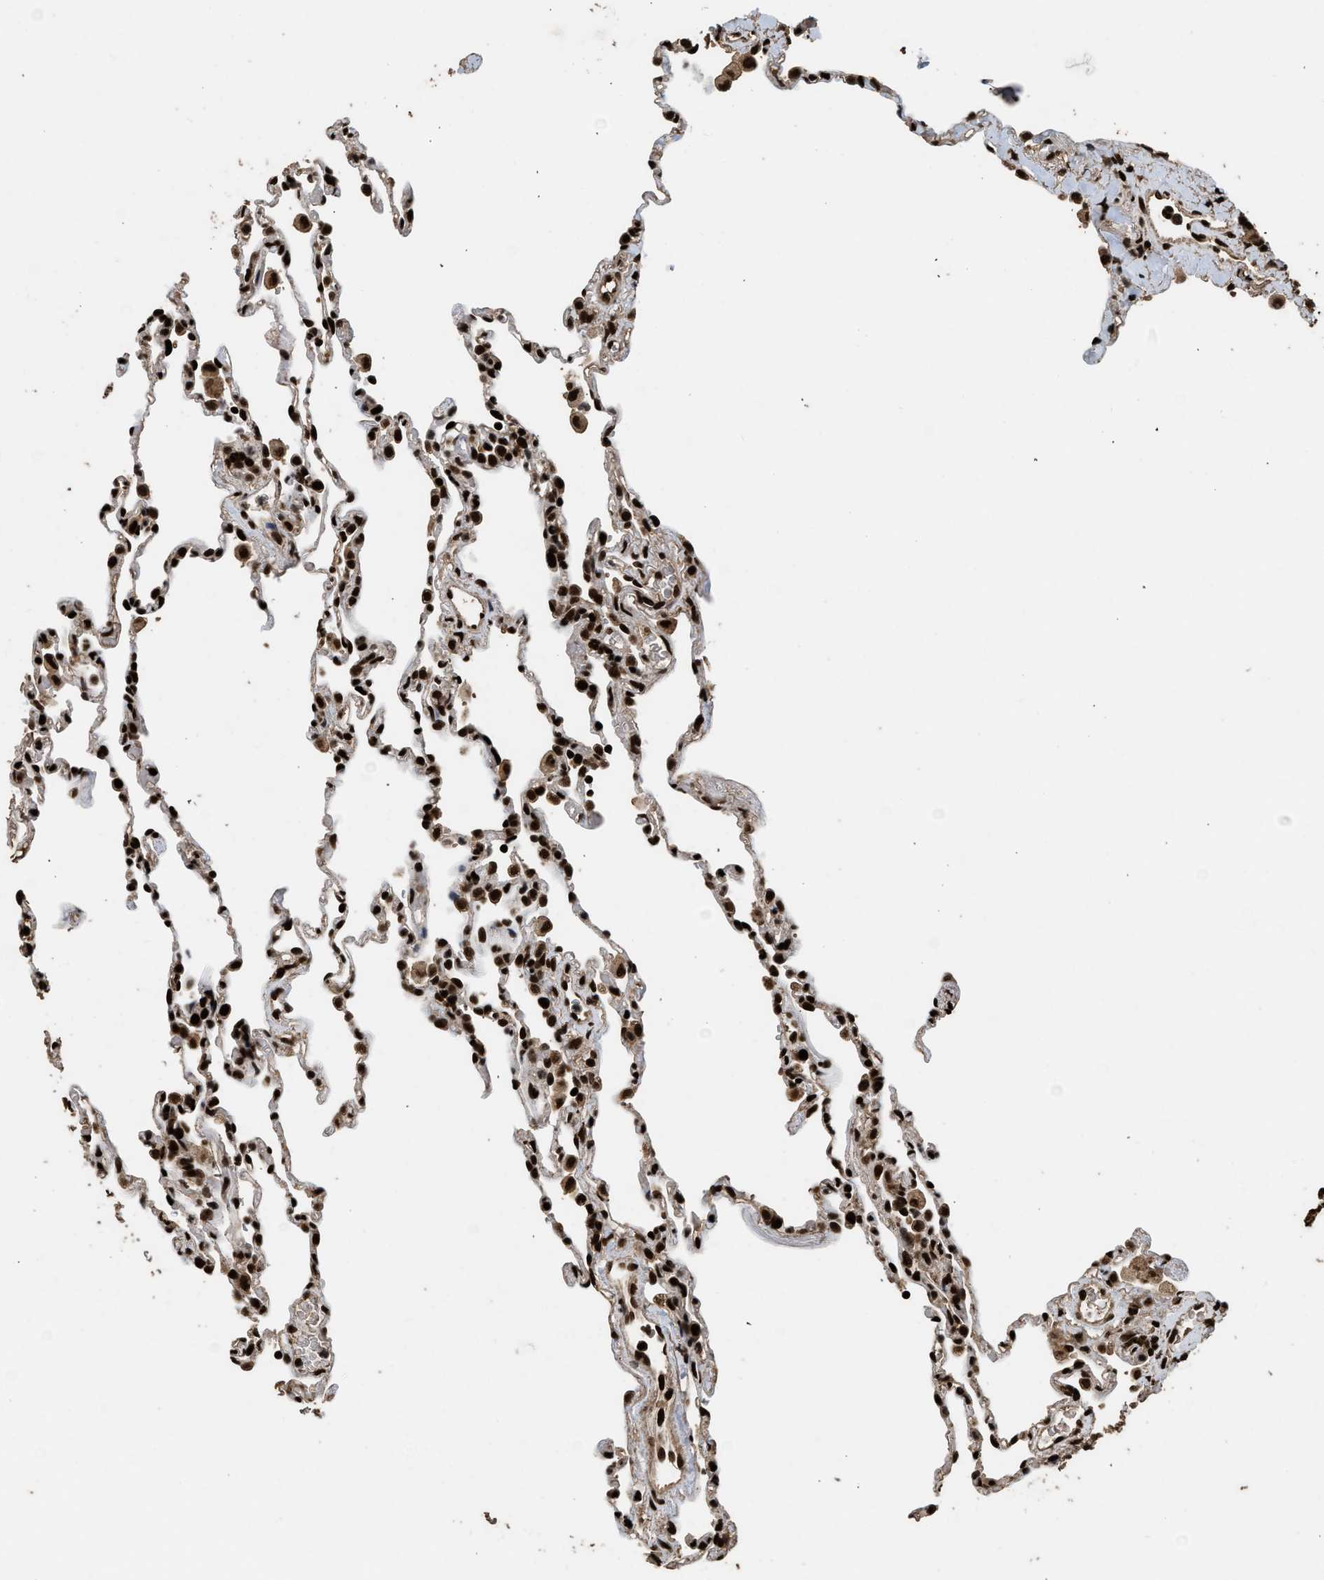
{"staining": {"intensity": "strong", "quantity": ">75%", "location": "nuclear"}, "tissue": "lung", "cell_type": "Alveolar cells", "image_type": "normal", "snomed": [{"axis": "morphology", "description": "Normal tissue, NOS"}, {"axis": "topography", "description": "Lung"}], "caption": "Lung stained for a protein reveals strong nuclear positivity in alveolar cells. (DAB IHC, brown staining for protein, blue staining for nuclei).", "gene": "PPP4R3B", "patient": {"sex": "male", "age": 59}}